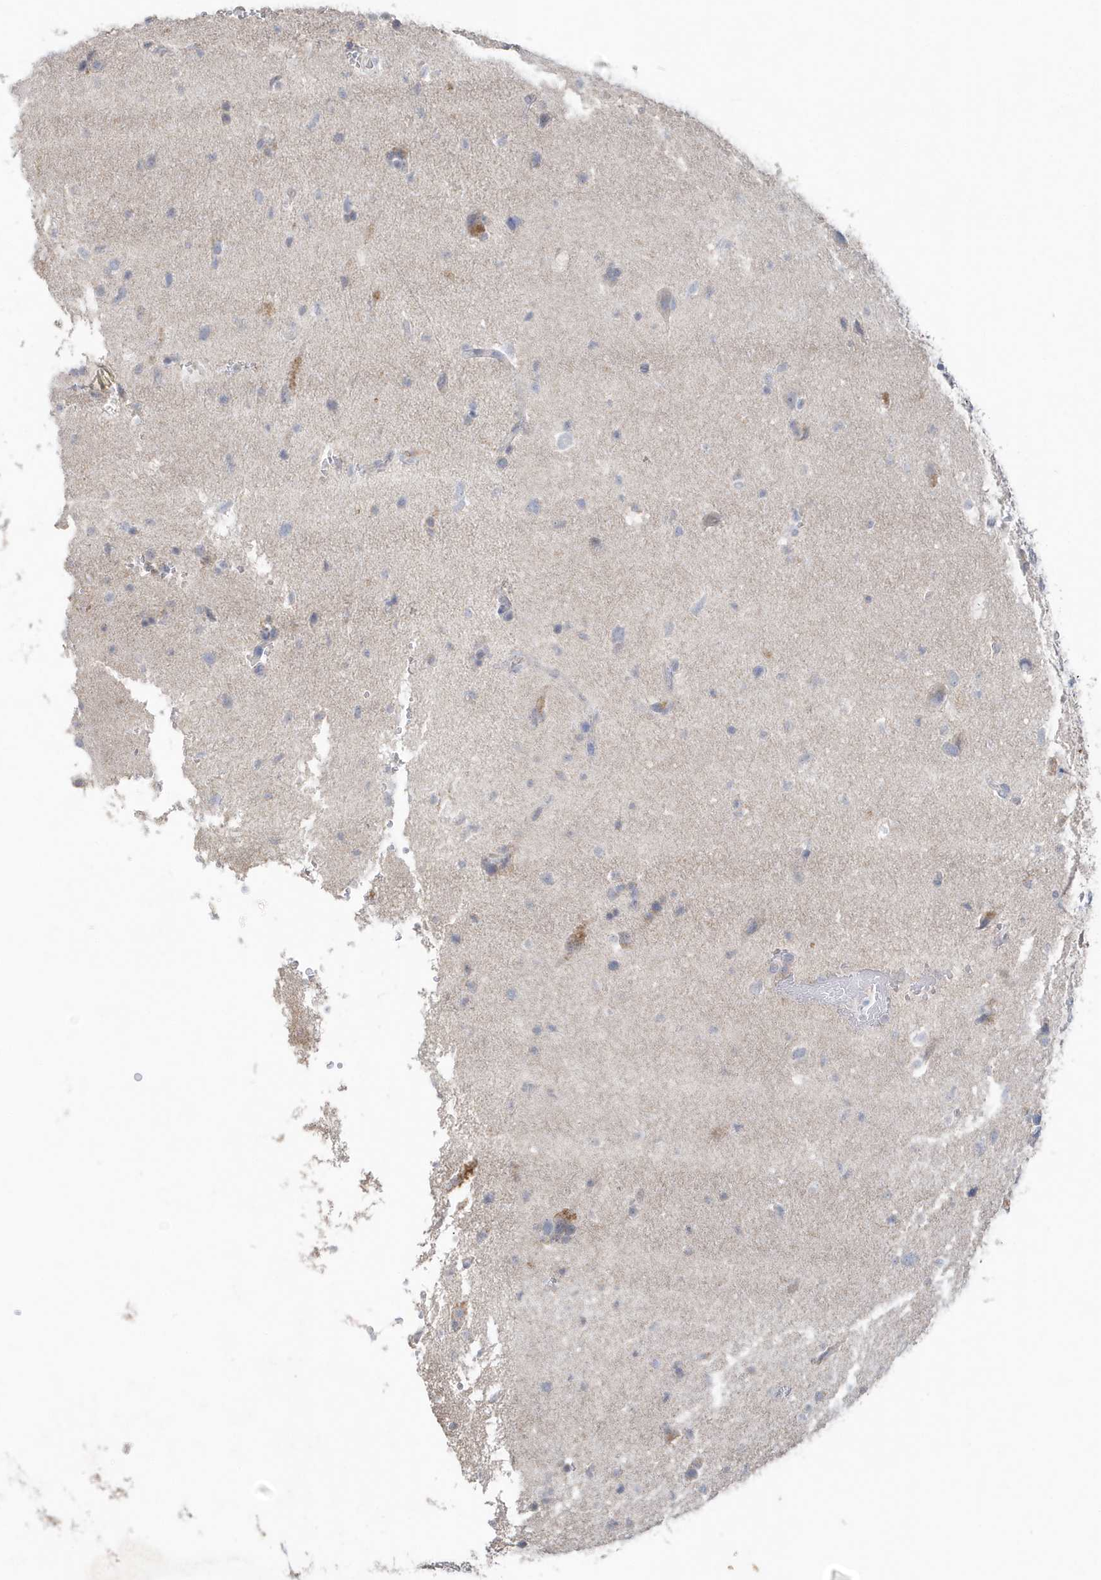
{"staining": {"intensity": "negative", "quantity": "none", "location": "none"}, "tissue": "glioma", "cell_type": "Tumor cells", "image_type": "cancer", "snomed": [{"axis": "morphology", "description": "Glioma, malignant, Low grade"}, {"axis": "topography", "description": "Brain"}], "caption": "This image is of glioma stained with IHC to label a protein in brown with the nuclei are counter-stained blue. There is no positivity in tumor cells. (Brightfield microscopy of DAB immunohistochemistry at high magnification).", "gene": "C1RL", "patient": {"sex": "female", "age": 37}}